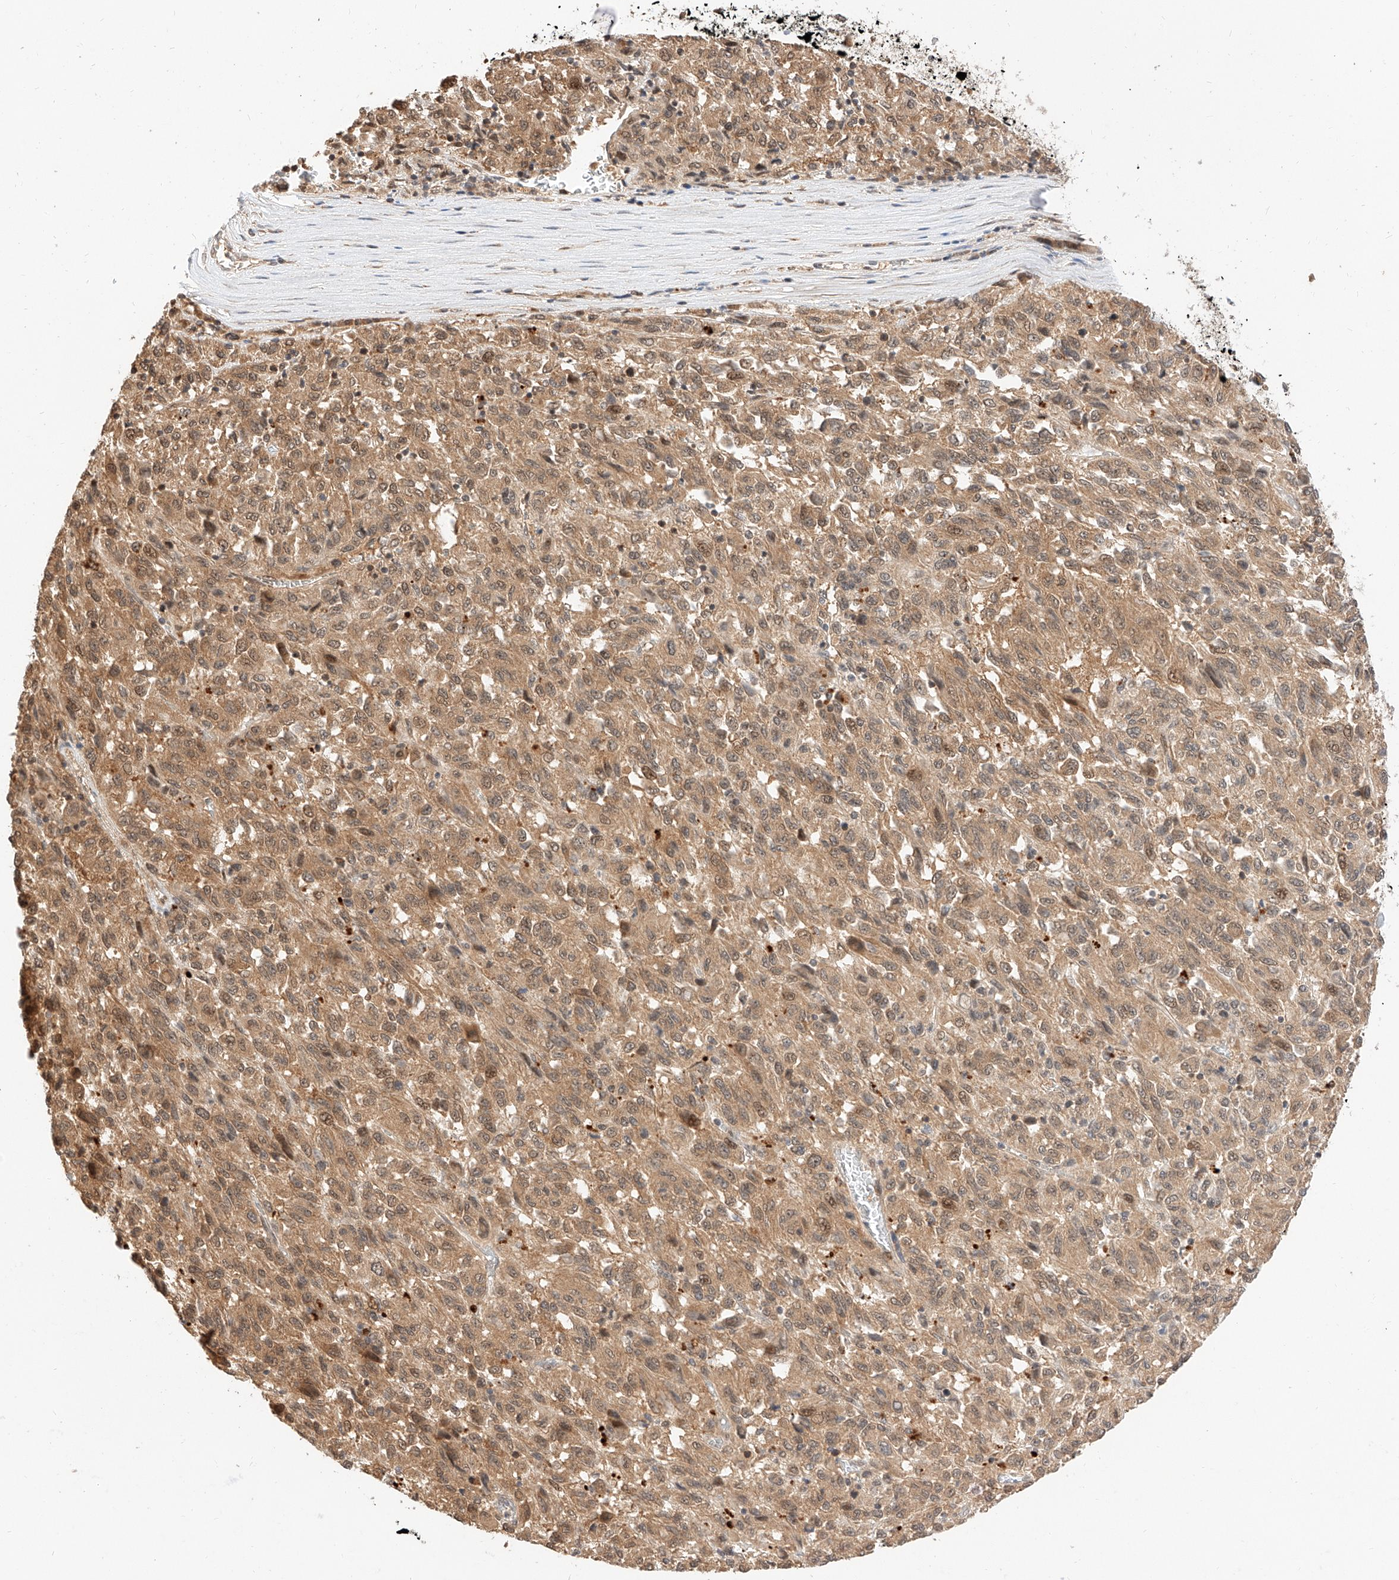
{"staining": {"intensity": "moderate", "quantity": ">75%", "location": "cytoplasmic/membranous"}, "tissue": "melanoma", "cell_type": "Tumor cells", "image_type": "cancer", "snomed": [{"axis": "morphology", "description": "Malignant melanoma, Metastatic site"}, {"axis": "topography", "description": "Lung"}], "caption": "The immunohistochemical stain highlights moderate cytoplasmic/membranous positivity in tumor cells of malignant melanoma (metastatic site) tissue.", "gene": "EIF4H", "patient": {"sex": "male", "age": 64}}